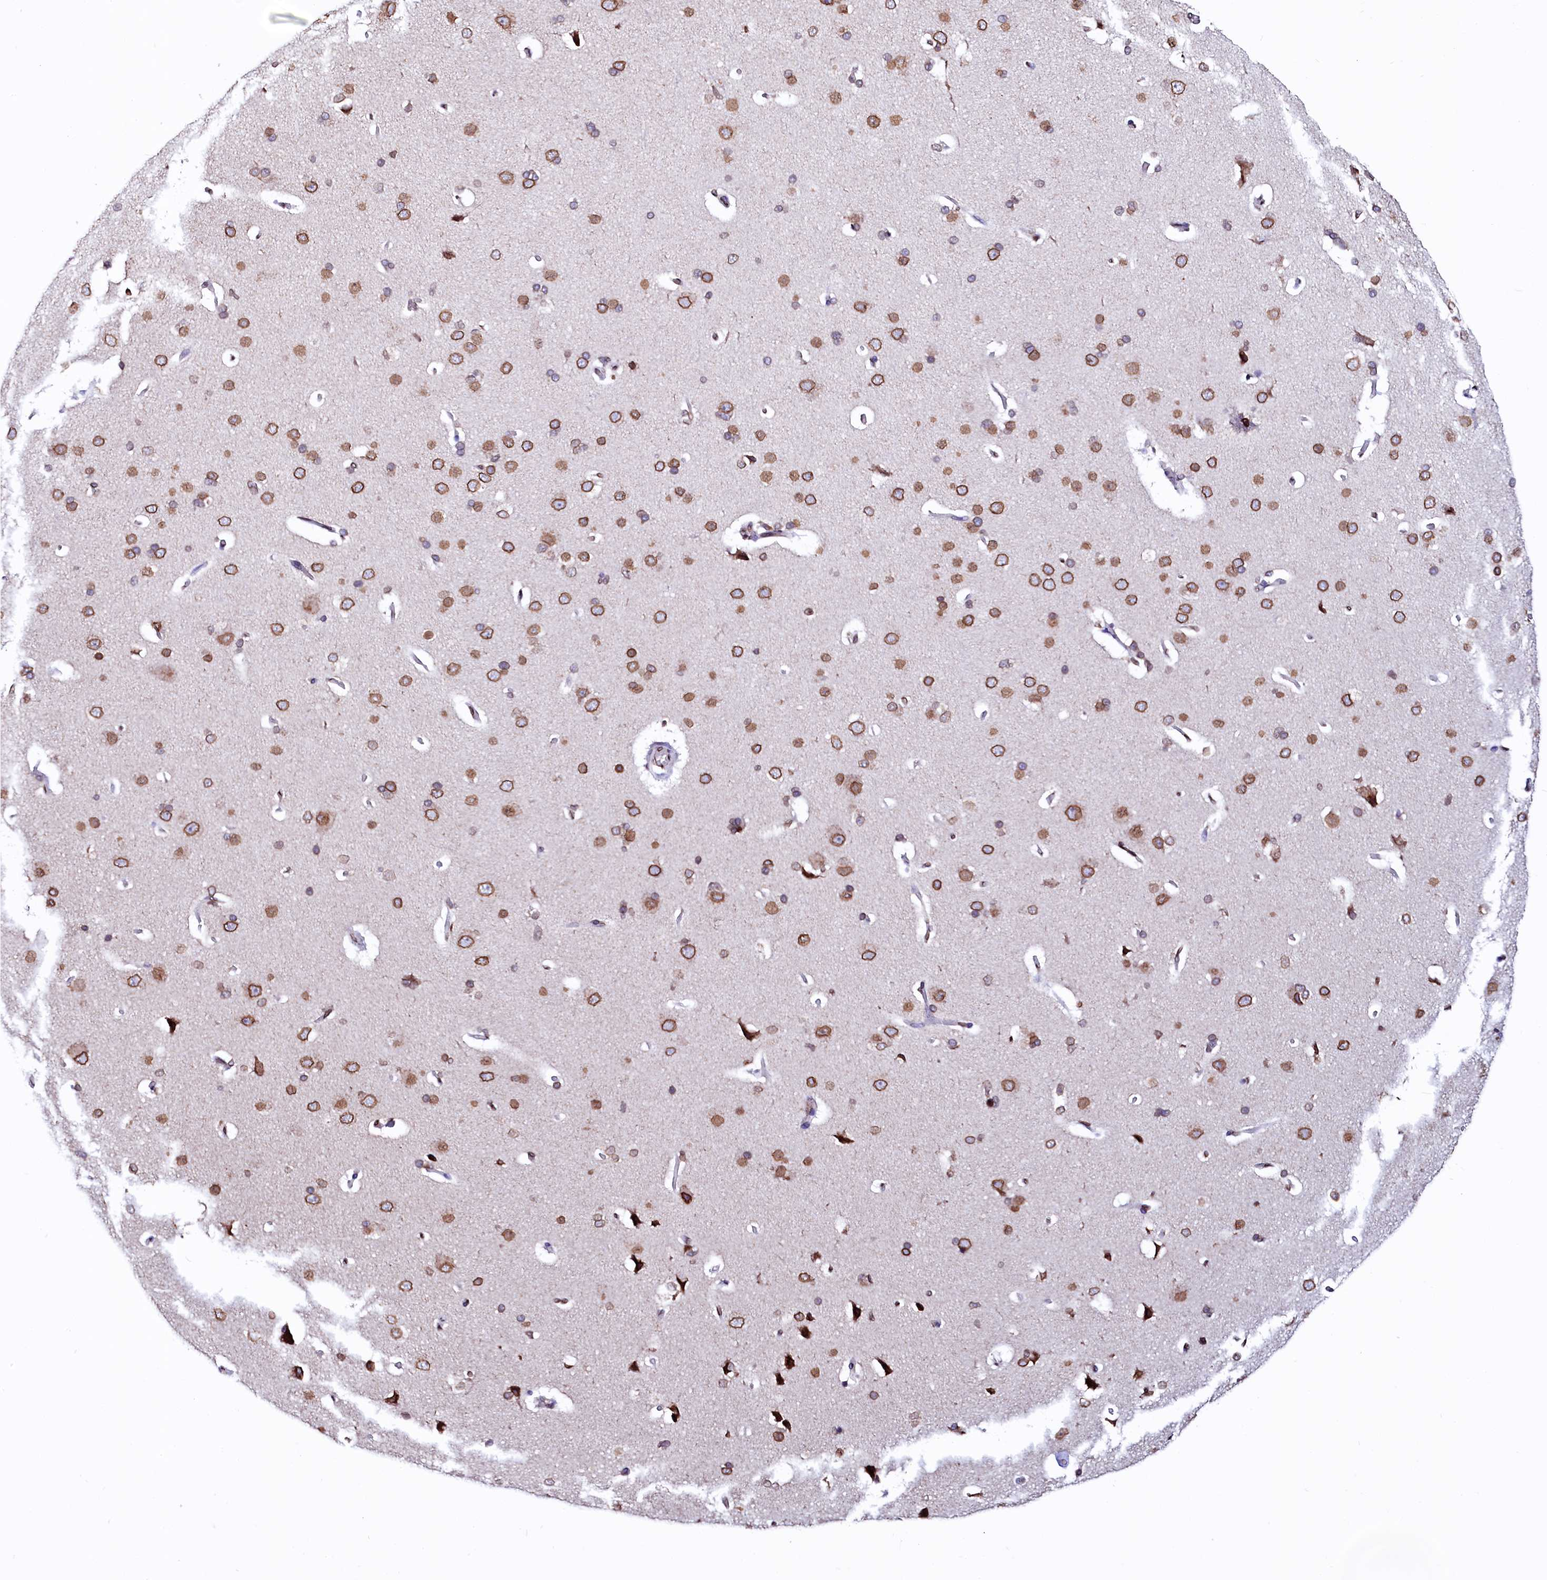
{"staining": {"intensity": "moderate", "quantity": ">75%", "location": "nuclear"}, "tissue": "cerebral cortex", "cell_type": "Endothelial cells", "image_type": "normal", "snomed": [{"axis": "morphology", "description": "Normal tissue, NOS"}, {"axis": "topography", "description": "Cerebral cortex"}], "caption": "Cerebral cortex stained with immunohistochemistry demonstrates moderate nuclear expression in approximately >75% of endothelial cells. (DAB (3,3'-diaminobenzidine) IHC with brightfield microscopy, high magnification).", "gene": "HAND1", "patient": {"sex": "male", "age": 62}}